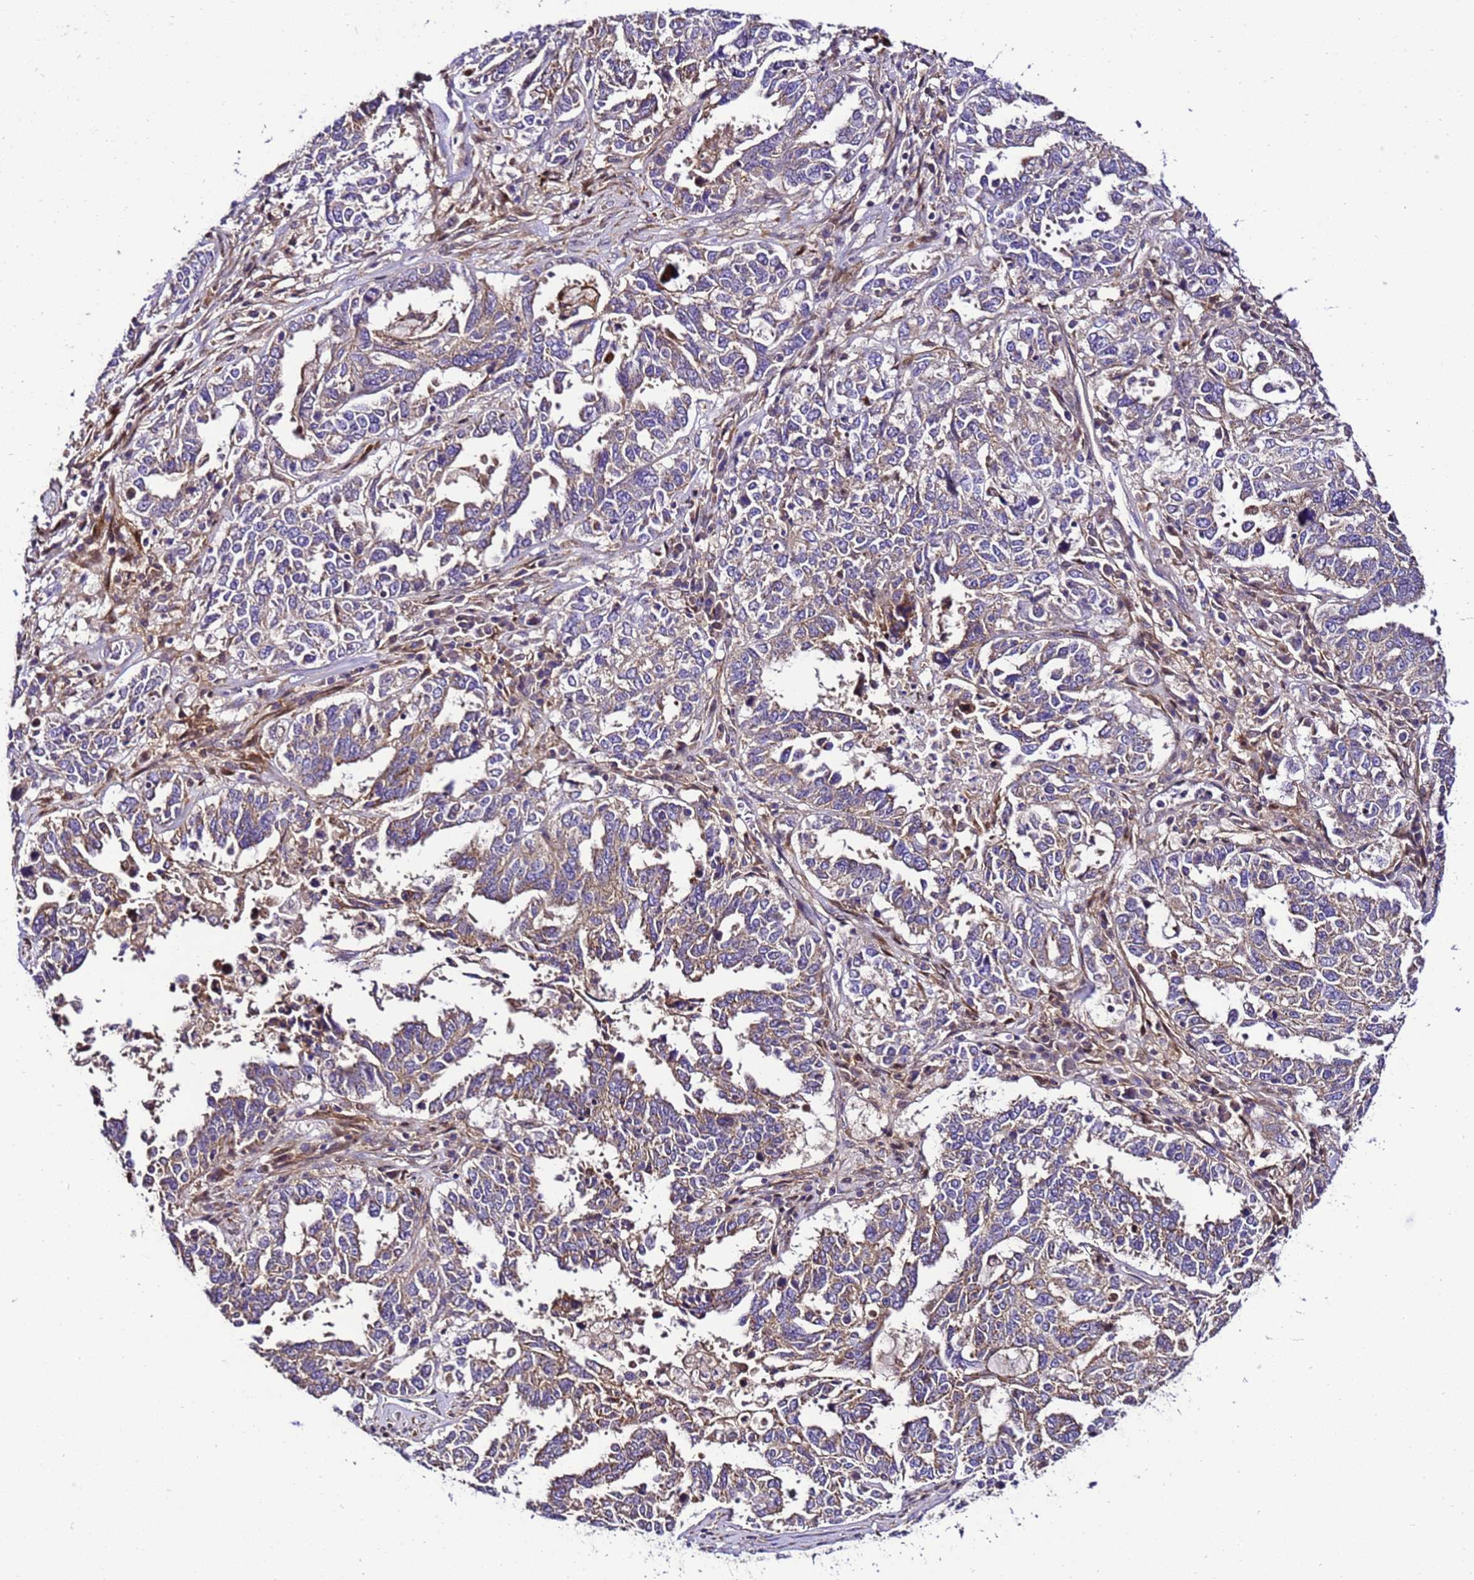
{"staining": {"intensity": "weak", "quantity": "25%-75%", "location": "cytoplasmic/membranous"}, "tissue": "ovarian cancer", "cell_type": "Tumor cells", "image_type": "cancer", "snomed": [{"axis": "morphology", "description": "Carcinoma, endometroid"}, {"axis": "topography", "description": "Ovary"}], "caption": "Human ovarian cancer (endometroid carcinoma) stained with a brown dye demonstrates weak cytoplasmic/membranous positive expression in approximately 25%-75% of tumor cells.", "gene": "ZNF417", "patient": {"sex": "female", "age": 62}}